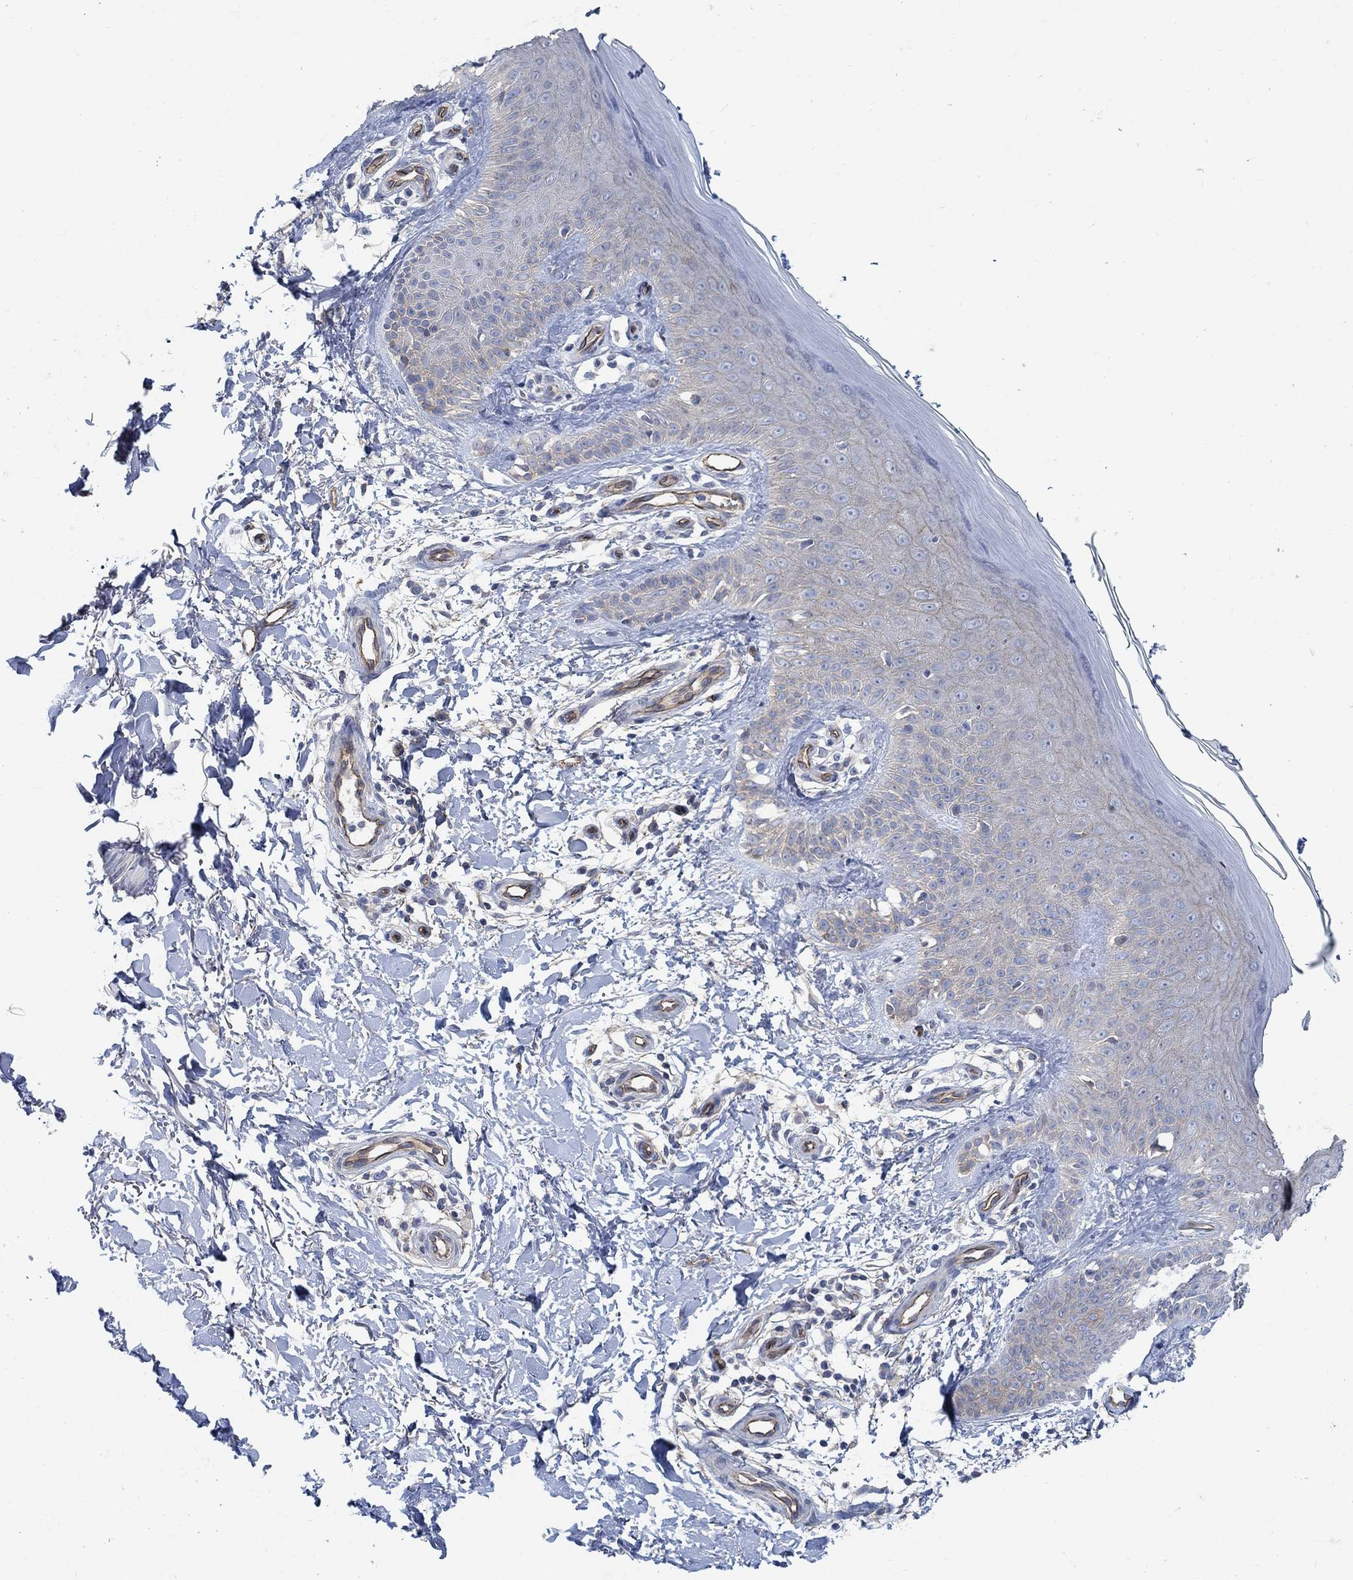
{"staining": {"intensity": "negative", "quantity": "none", "location": "none"}, "tissue": "skin", "cell_type": "Fibroblasts", "image_type": "normal", "snomed": [{"axis": "morphology", "description": "Normal tissue, NOS"}, {"axis": "morphology", "description": "Inflammation, NOS"}, {"axis": "morphology", "description": "Fibrosis, NOS"}, {"axis": "topography", "description": "Skin"}], "caption": "High power microscopy image of an immunohistochemistry micrograph of benign skin, revealing no significant positivity in fibroblasts. (Brightfield microscopy of DAB IHC at high magnification).", "gene": "TMEM198", "patient": {"sex": "male", "age": 71}}